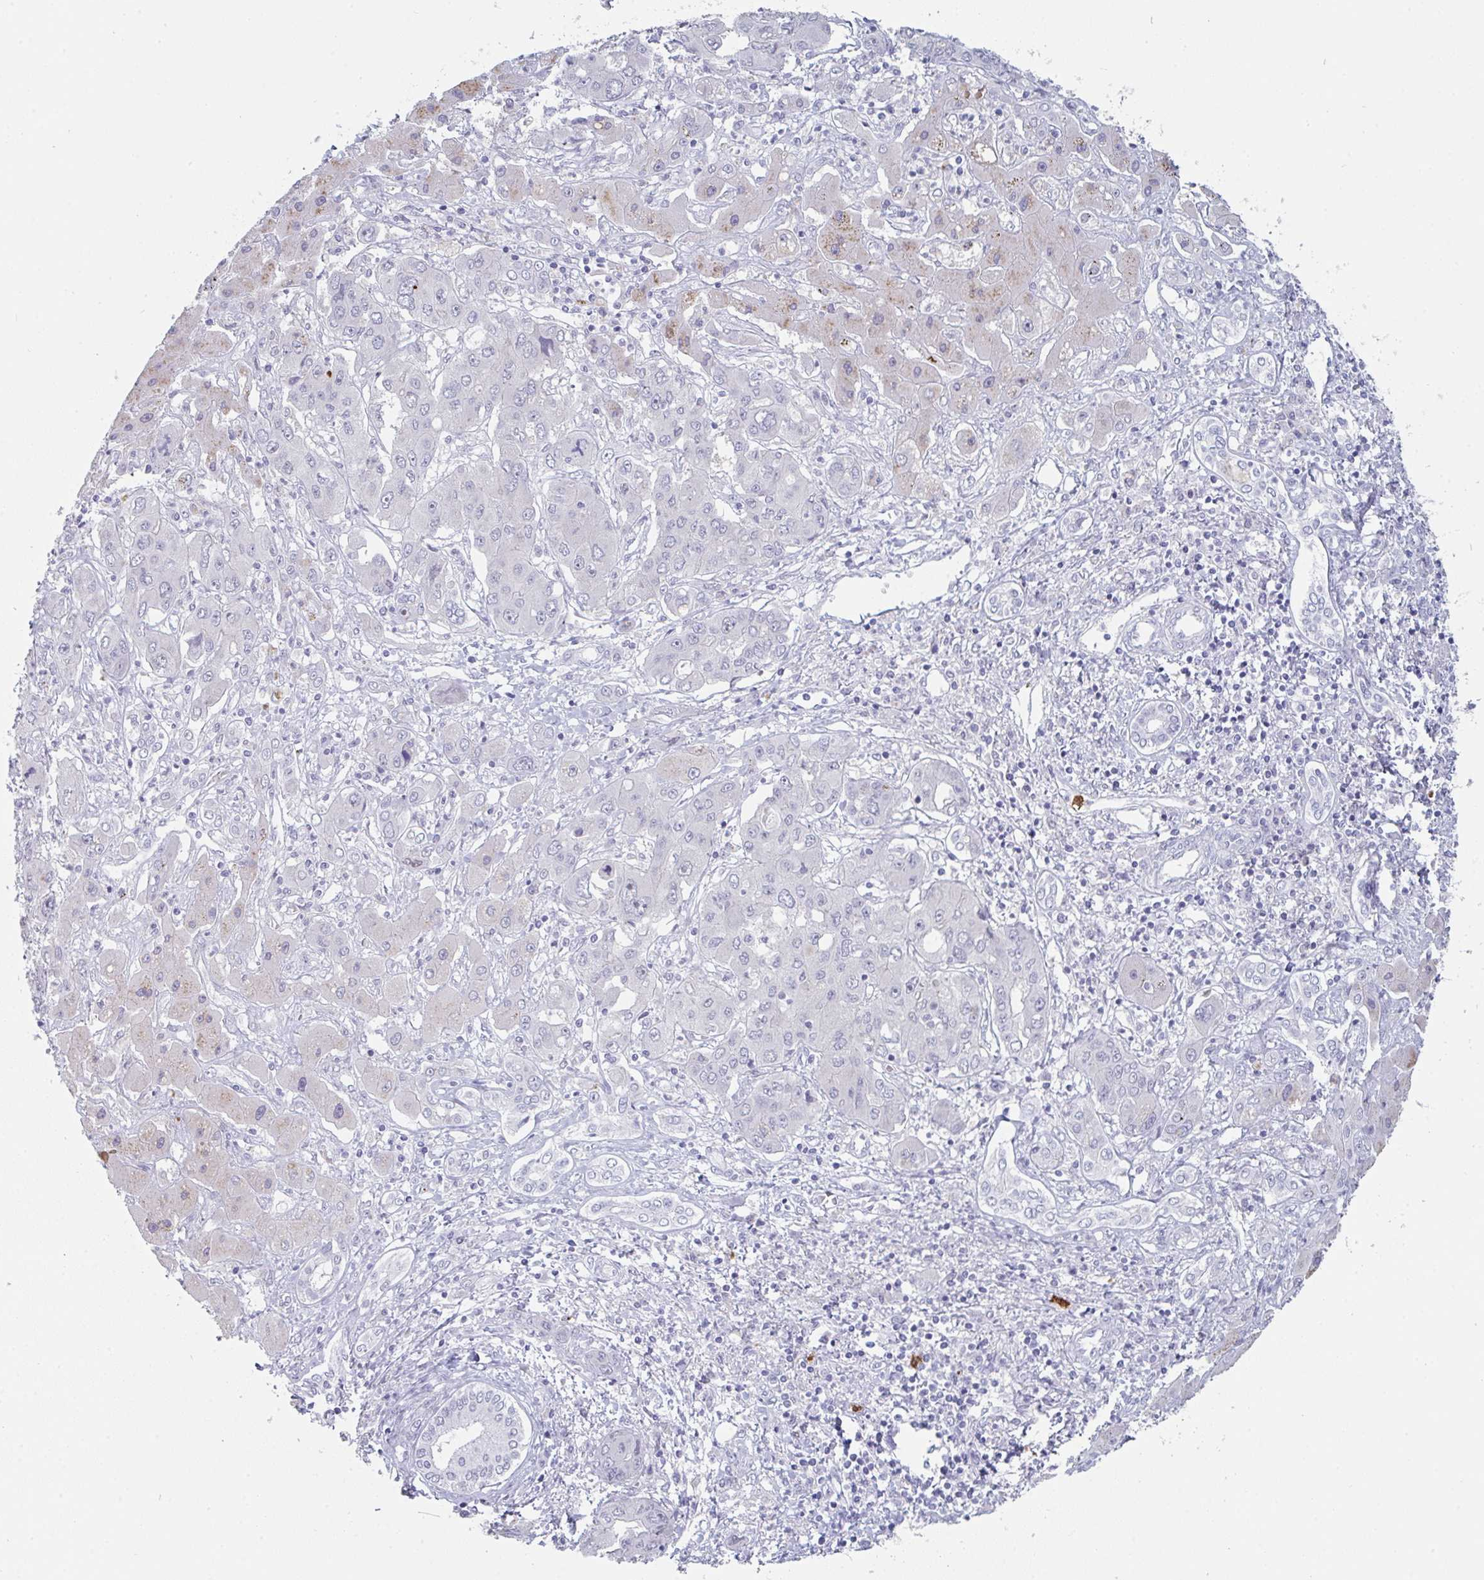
{"staining": {"intensity": "negative", "quantity": "none", "location": "none"}, "tissue": "liver cancer", "cell_type": "Tumor cells", "image_type": "cancer", "snomed": [{"axis": "morphology", "description": "Cholangiocarcinoma"}, {"axis": "topography", "description": "Liver"}], "caption": "Photomicrograph shows no significant protein positivity in tumor cells of cholangiocarcinoma (liver). The staining was performed using DAB to visualize the protein expression in brown, while the nuclei were stained in blue with hematoxylin (Magnification: 20x).", "gene": "RUBCN", "patient": {"sex": "male", "age": 67}}